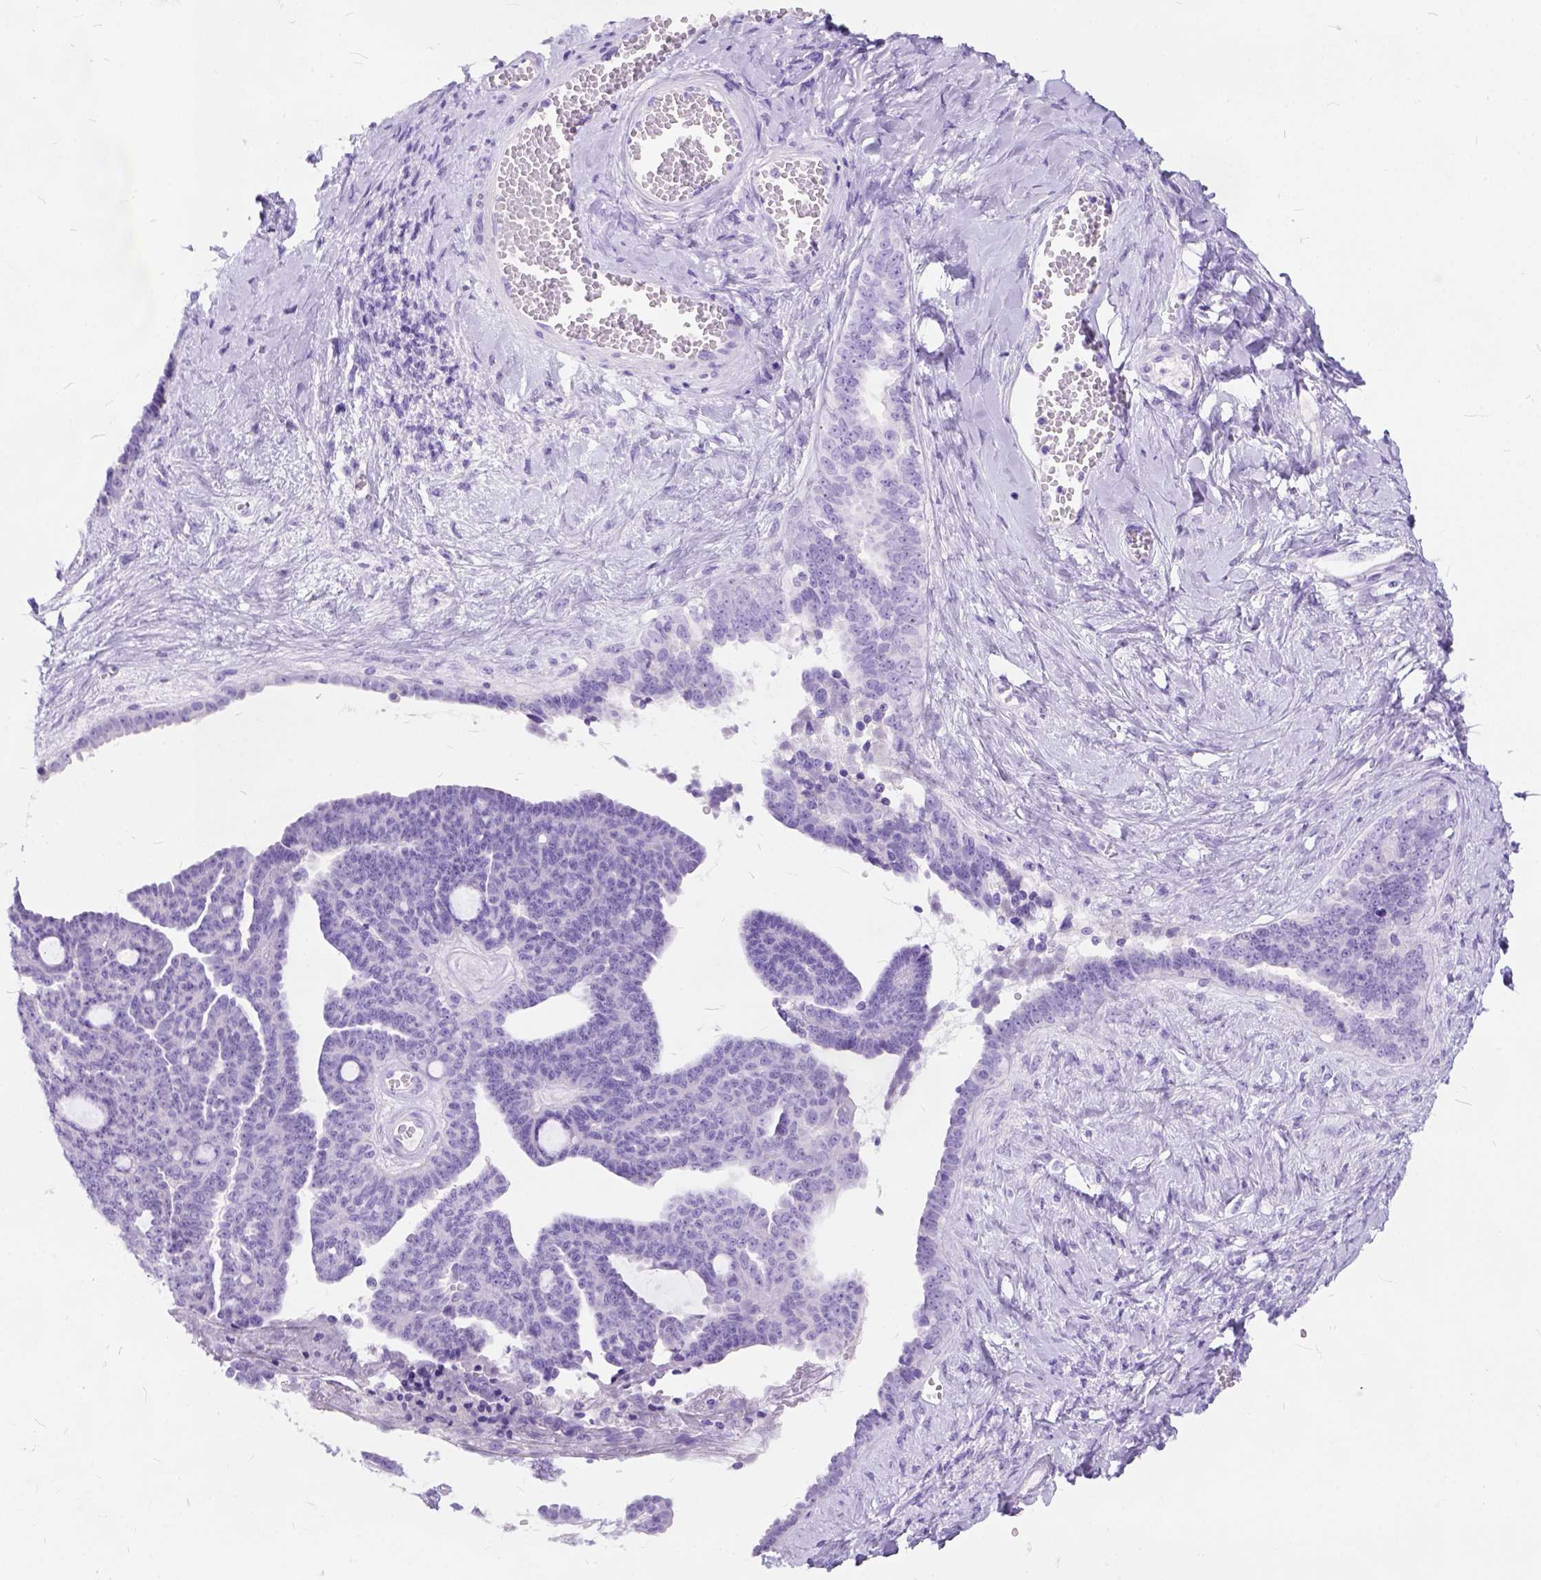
{"staining": {"intensity": "negative", "quantity": "none", "location": "none"}, "tissue": "ovarian cancer", "cell_type": "Tumor cells", "image_type": "cancer", "snomed": [{"axis": "morphology", "description": "Cystadenocarcinoma, serous, NOS"}, {"axis": "topography", "description": "Ovary"}], "caption": "Tumor cells show no significant expression in ovarian serous cystadenocarcinoma.", "gene": "C1QTNF3", "patient": {"sex": "female", "age": 71}}